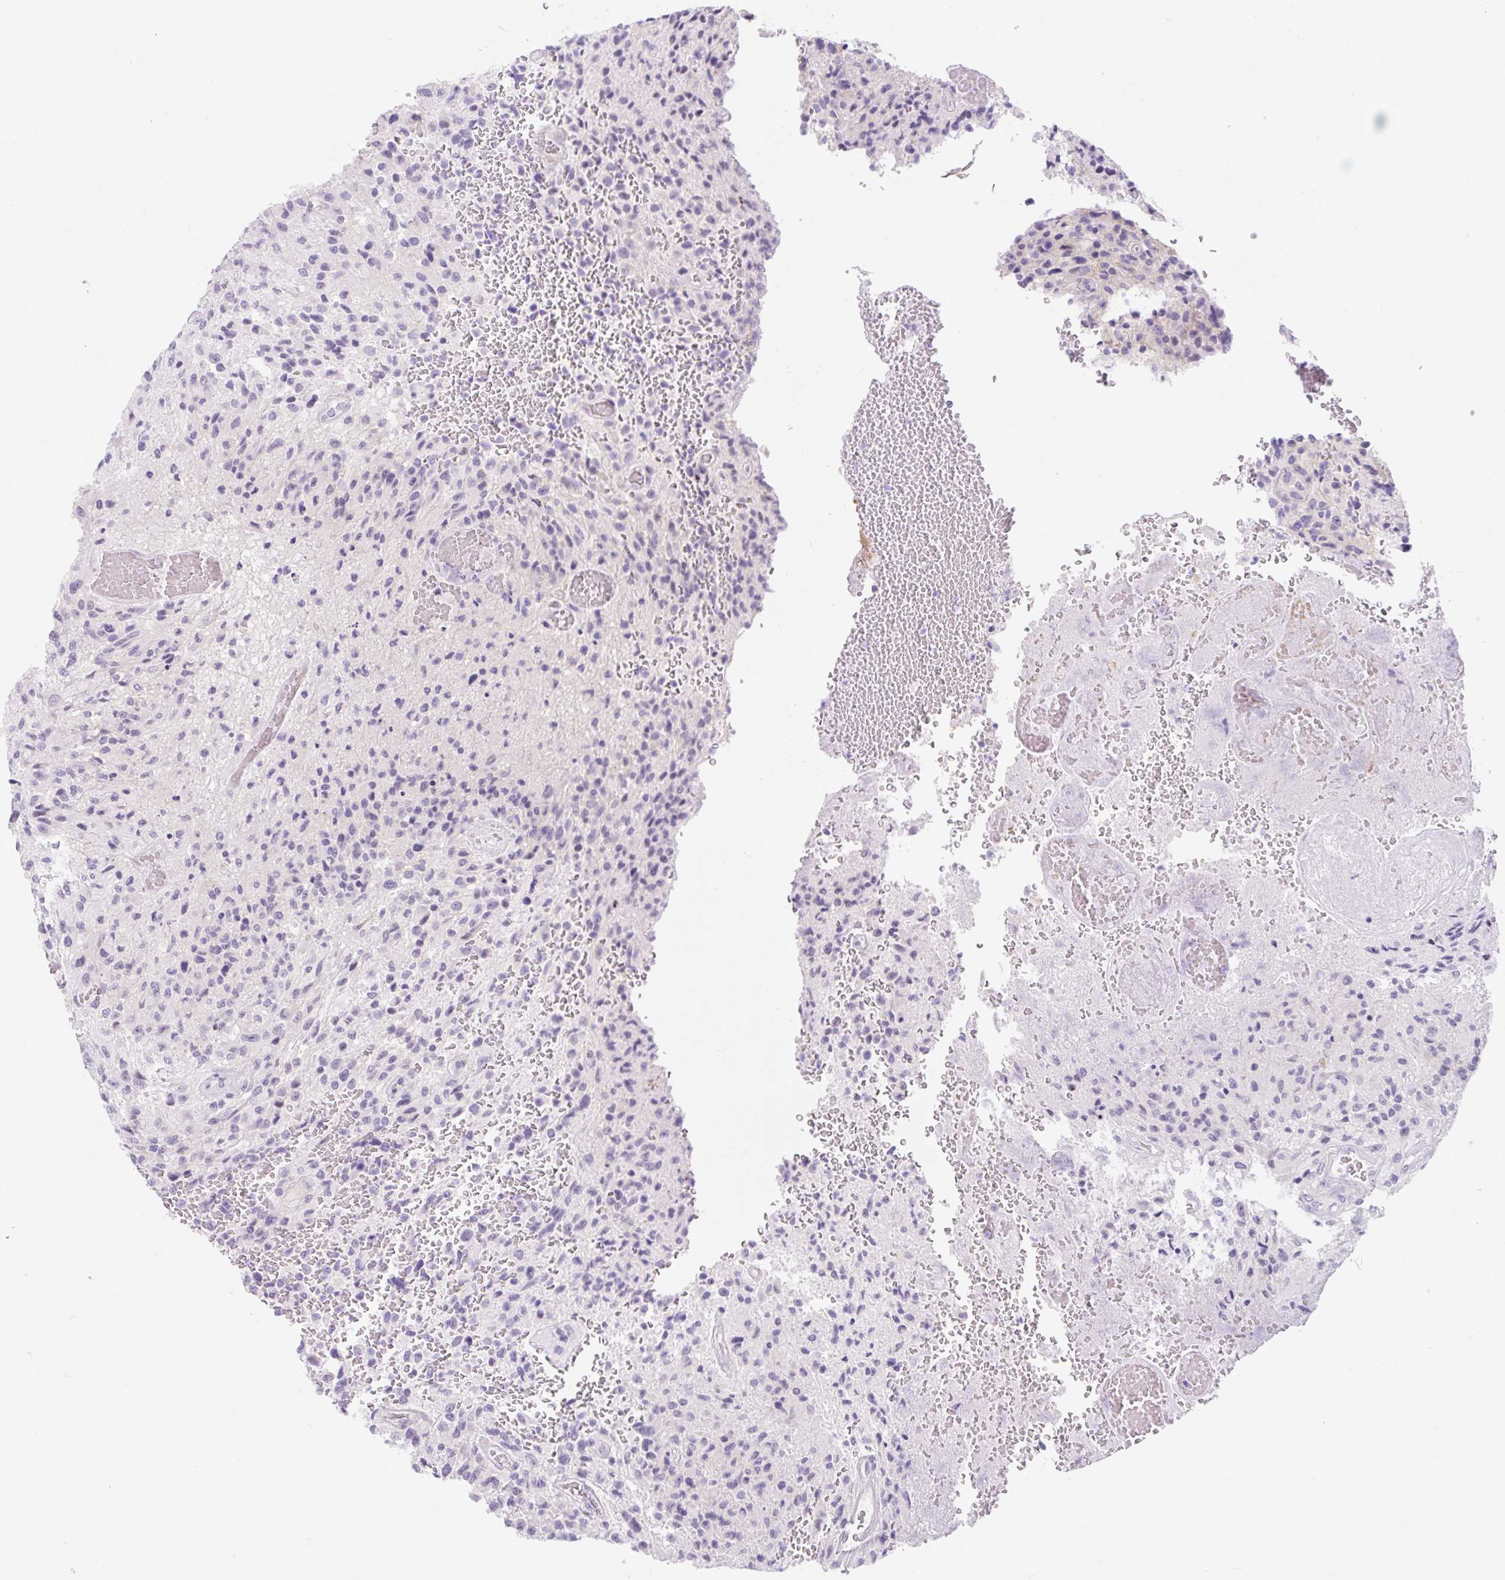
{"staining": {"intensity": "negative", "quantity": "none", "location": "none"}, "tissue": "glioma", "cell_type": "Tumor cells", "image_type": "cancer", "snomed": [{"axis": "morphology", "description": "Normal tissue, NOS"}, {"axis": "morphology", "description": "Glioma, malignant, High grade"}, {"axis": "topography", "description": "Cerebral cortex"}], "caption": "Immunohistochemistry histopathology image of neoplastic tissue: human high-grade glioma (malignant) stained with DAB shows no significant protein expression in tumor cells.", "gene": "SLC28A1", "patient": {"sex": "male", "age": 56}}